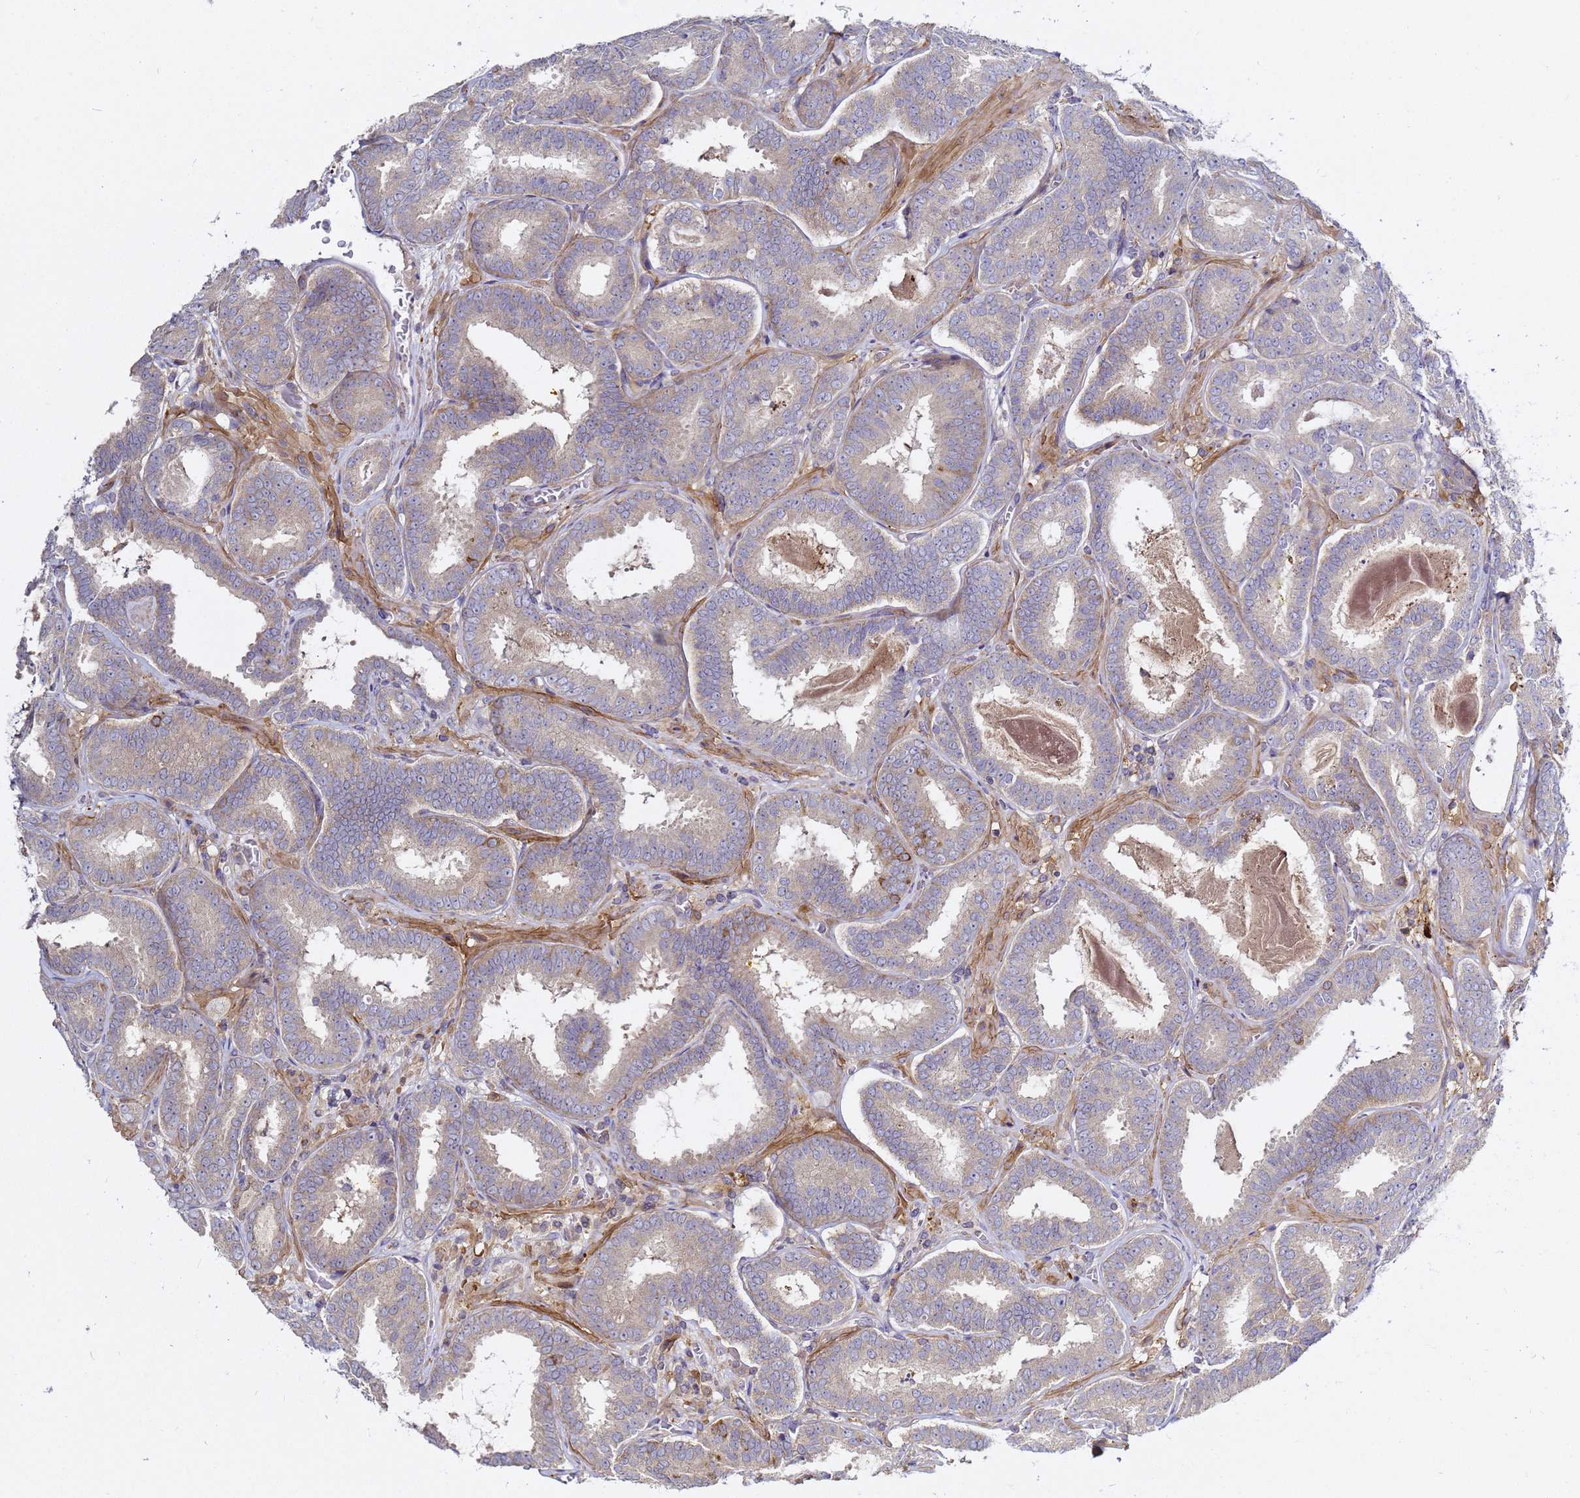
{"staining": {"intensity": "weak", "quantity": "25%-75%", "location": "cytoplasmic/membranous"}, "tissue": "prostate cancer", "cell_type": "Tumor cells", "image_type": "cancer", "snomed": [{"axis": "morphology", "description": "Adenocarcinoma, High grade"}, {"axis": "topography", "description": "Prostate"}], "caption": "IHC (DAB (3,3'-diaminobenzidine)) staining of human prostate cancer demonstrates weak cytoplasmic/membranous protein positivity in approximately 25%-75% of tumor cells.", "gene": "MON1B", "patient": {"sex": "male", "age": 72}}